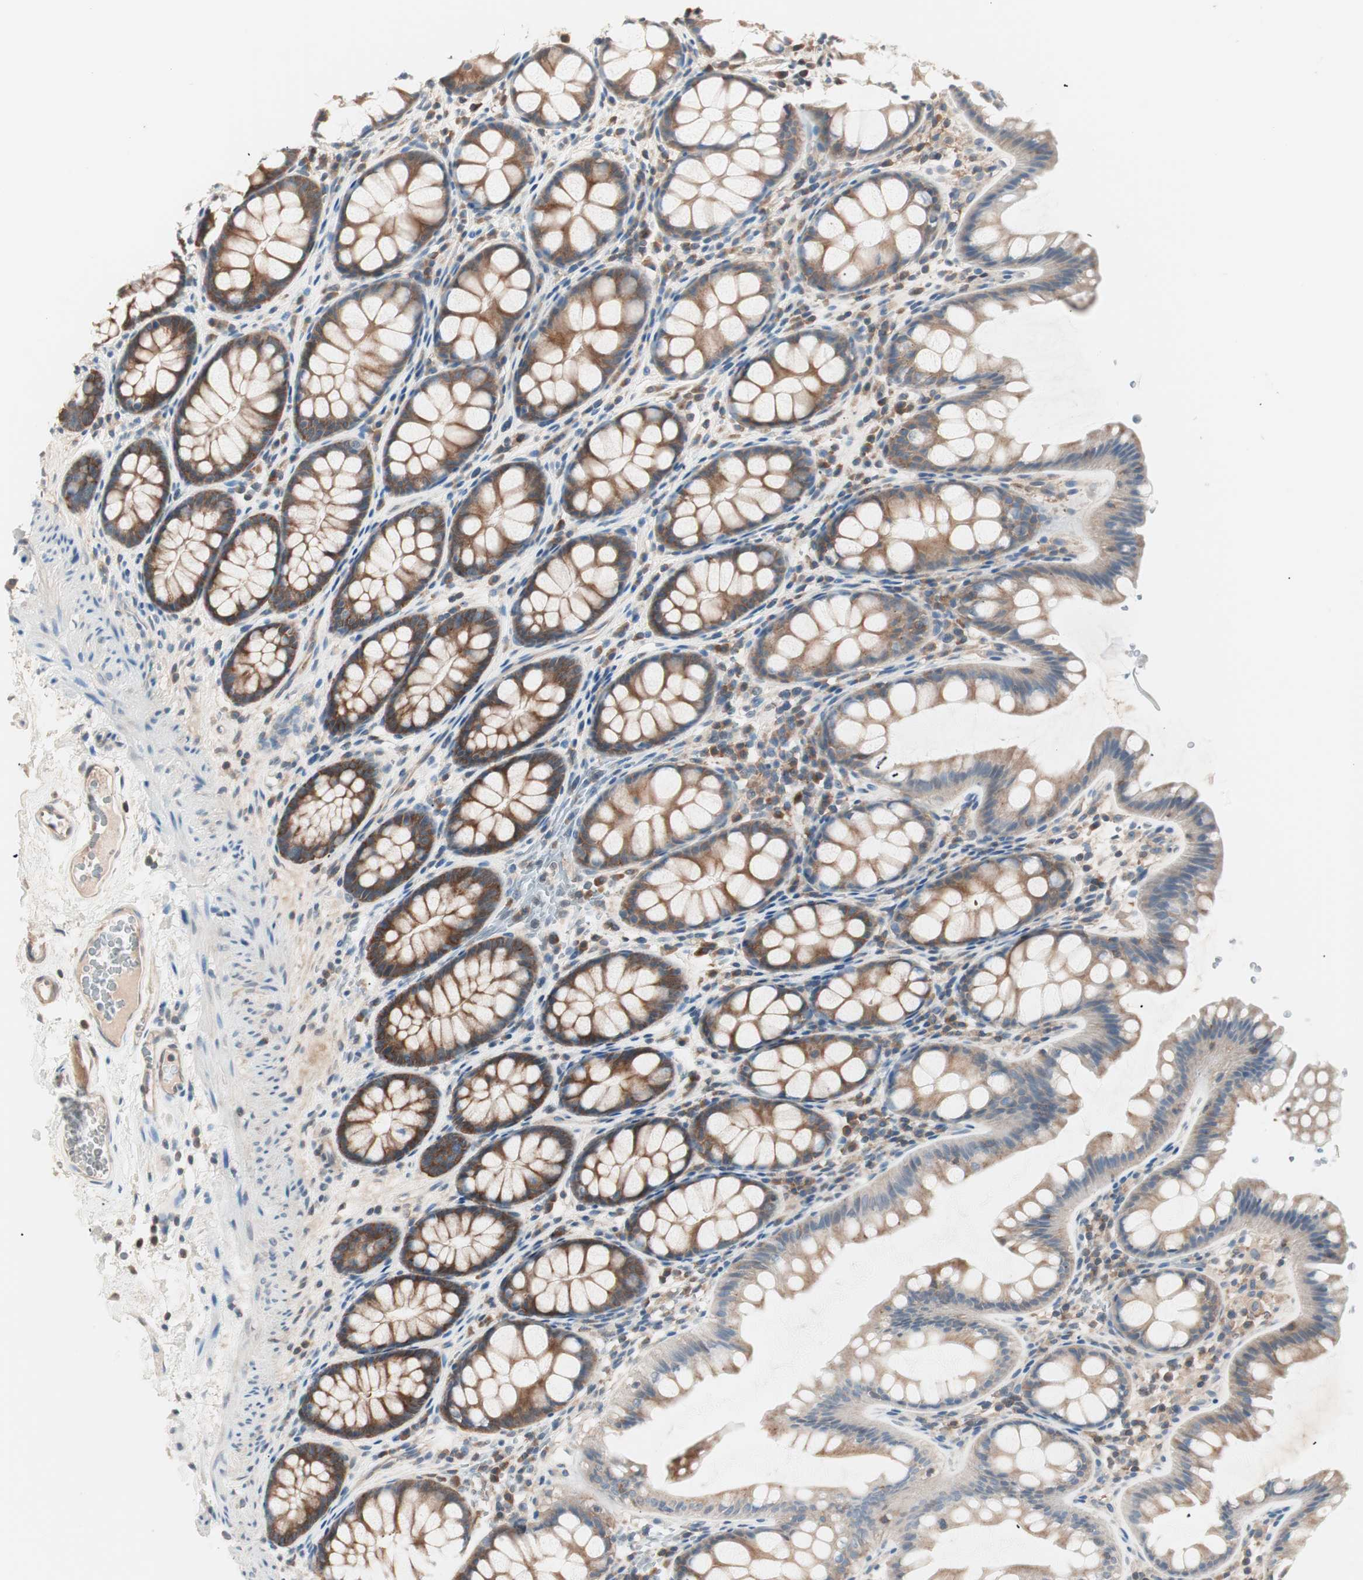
{"staining": {"intensity": "weak", "quantity": ">75%", "location": "cytoplasmic/membranous"}, "tissue": "colon", "cell_type": "Endothelial cells", "image_type": "normal", "snomed": [{"axis": "morphology", "description": "Normal tissue, NOS"}, {"axis": "topography", "description": "Colon"}], "caption": "Weak cytoplasmic/membranous positivity is identified in approximately >75% of endothelial cells in unremarkable colon. The staining is performed using DAB brown chromogen to label protein expression. The nuclei are counter-stained blue using hematoxylin.", "gene": "RAD54B", "patient": {"sex": "female", "age": 55}}